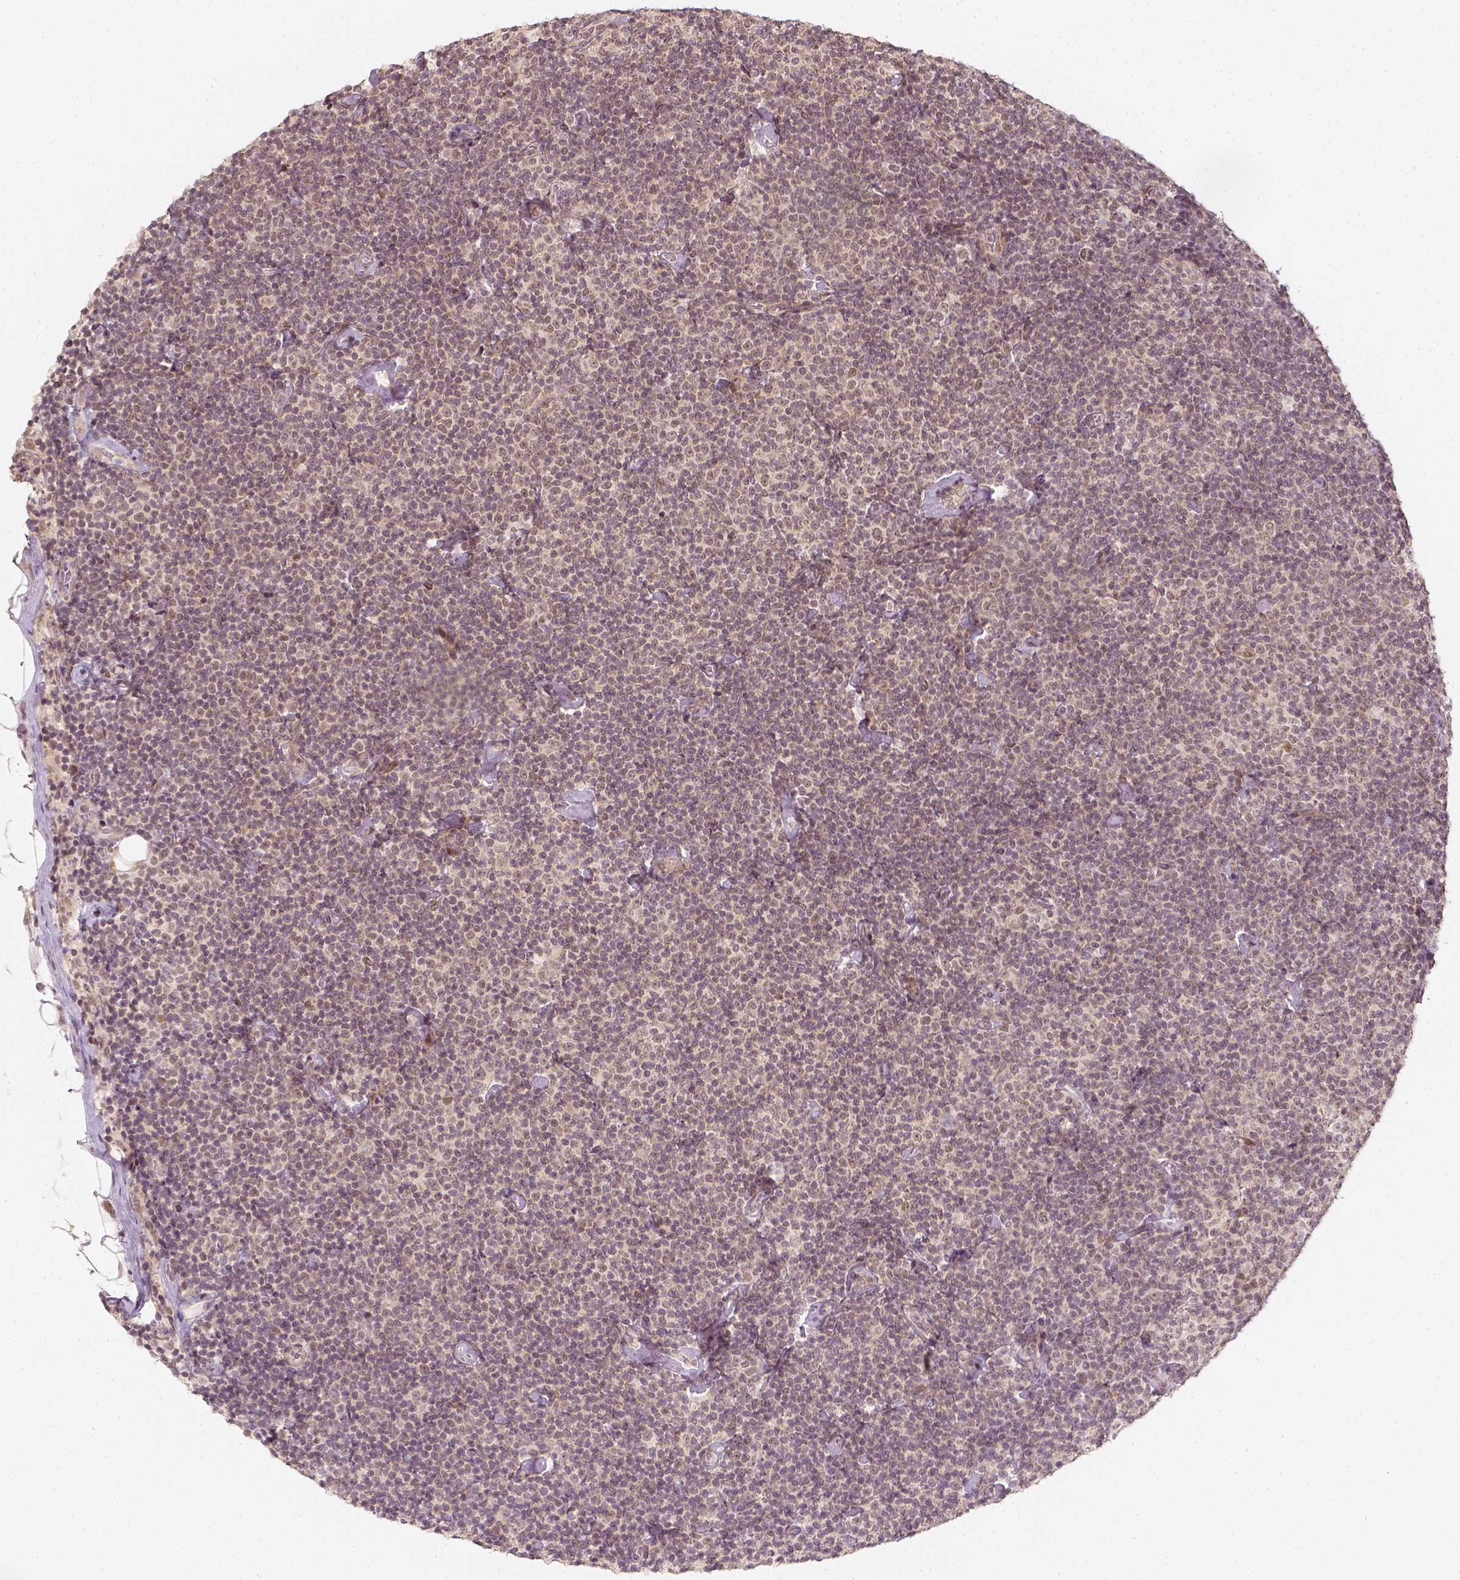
{"staining": {"intensity": "negative", "quantity": "none", "location": "none"}, "tissue": "lymphoma", "cell_type": "Tumor cells", "image_type": "cancer", "snomed": [{"axis": "morphology", "description": "Malignant lymphoma, non-Hodgkin's type, Low grade"}, {"axis": "topography", "description": "Lymph node"}], "caption": "Immunohistochemical staining of human lymphoma exhibits no significant expression in tumor cells.", "gene": "ZMAT3", "patient": {"sex": "male", "age": 81}}